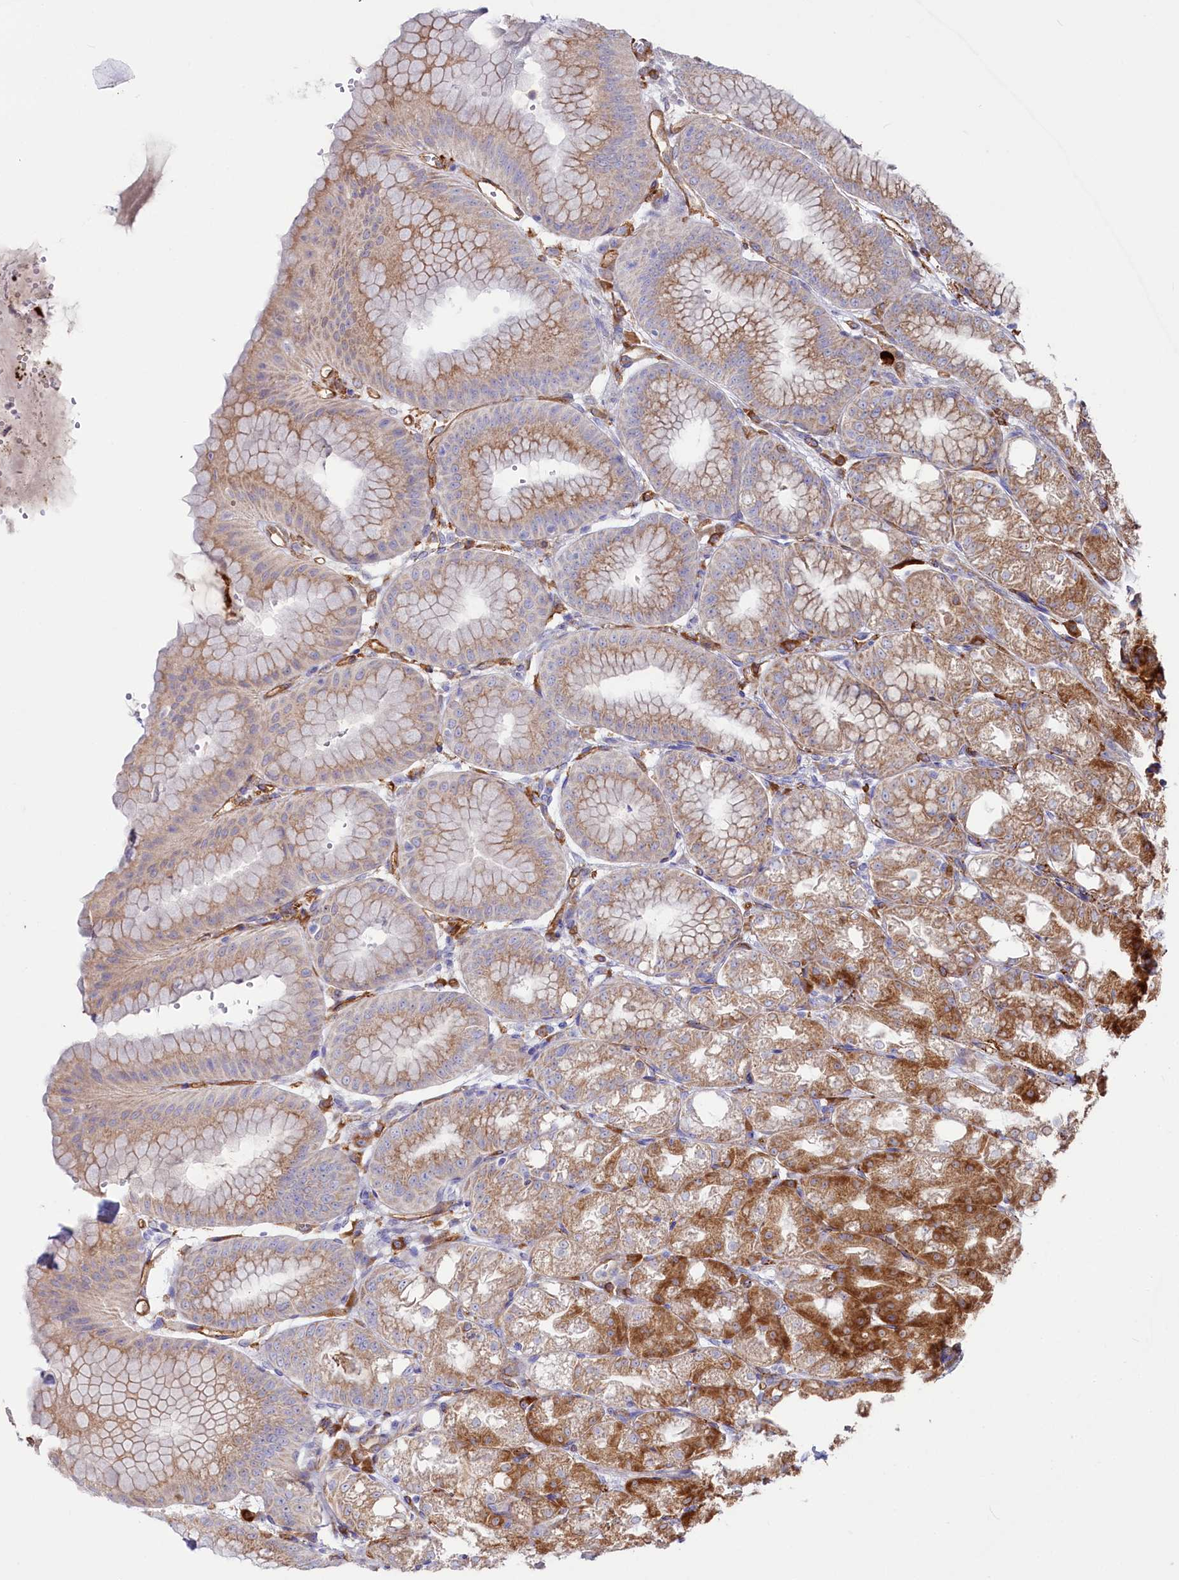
{"staining": {"intensity": "strong", "quantity": "25%-75%", "location": "cytoplasmic/membranous"}, "tissue": "stomach", "cell_type": "Glandular cells", "image_type": "normal", "snomed": [{"axis": "morphology", "description": "Normal tissue, NOS"}, {"axis": "topography", "description": "Stomach, lower"}], "caption": "Immunohistochemistry (IHC) (DAB) staining of normal human stomach displays strong cytoplasmic/membranous protein positivity in approximately 25%-75% of glandular cells.", "gene": "CHID1", "patient": {"sex": "male", "age": 71}}